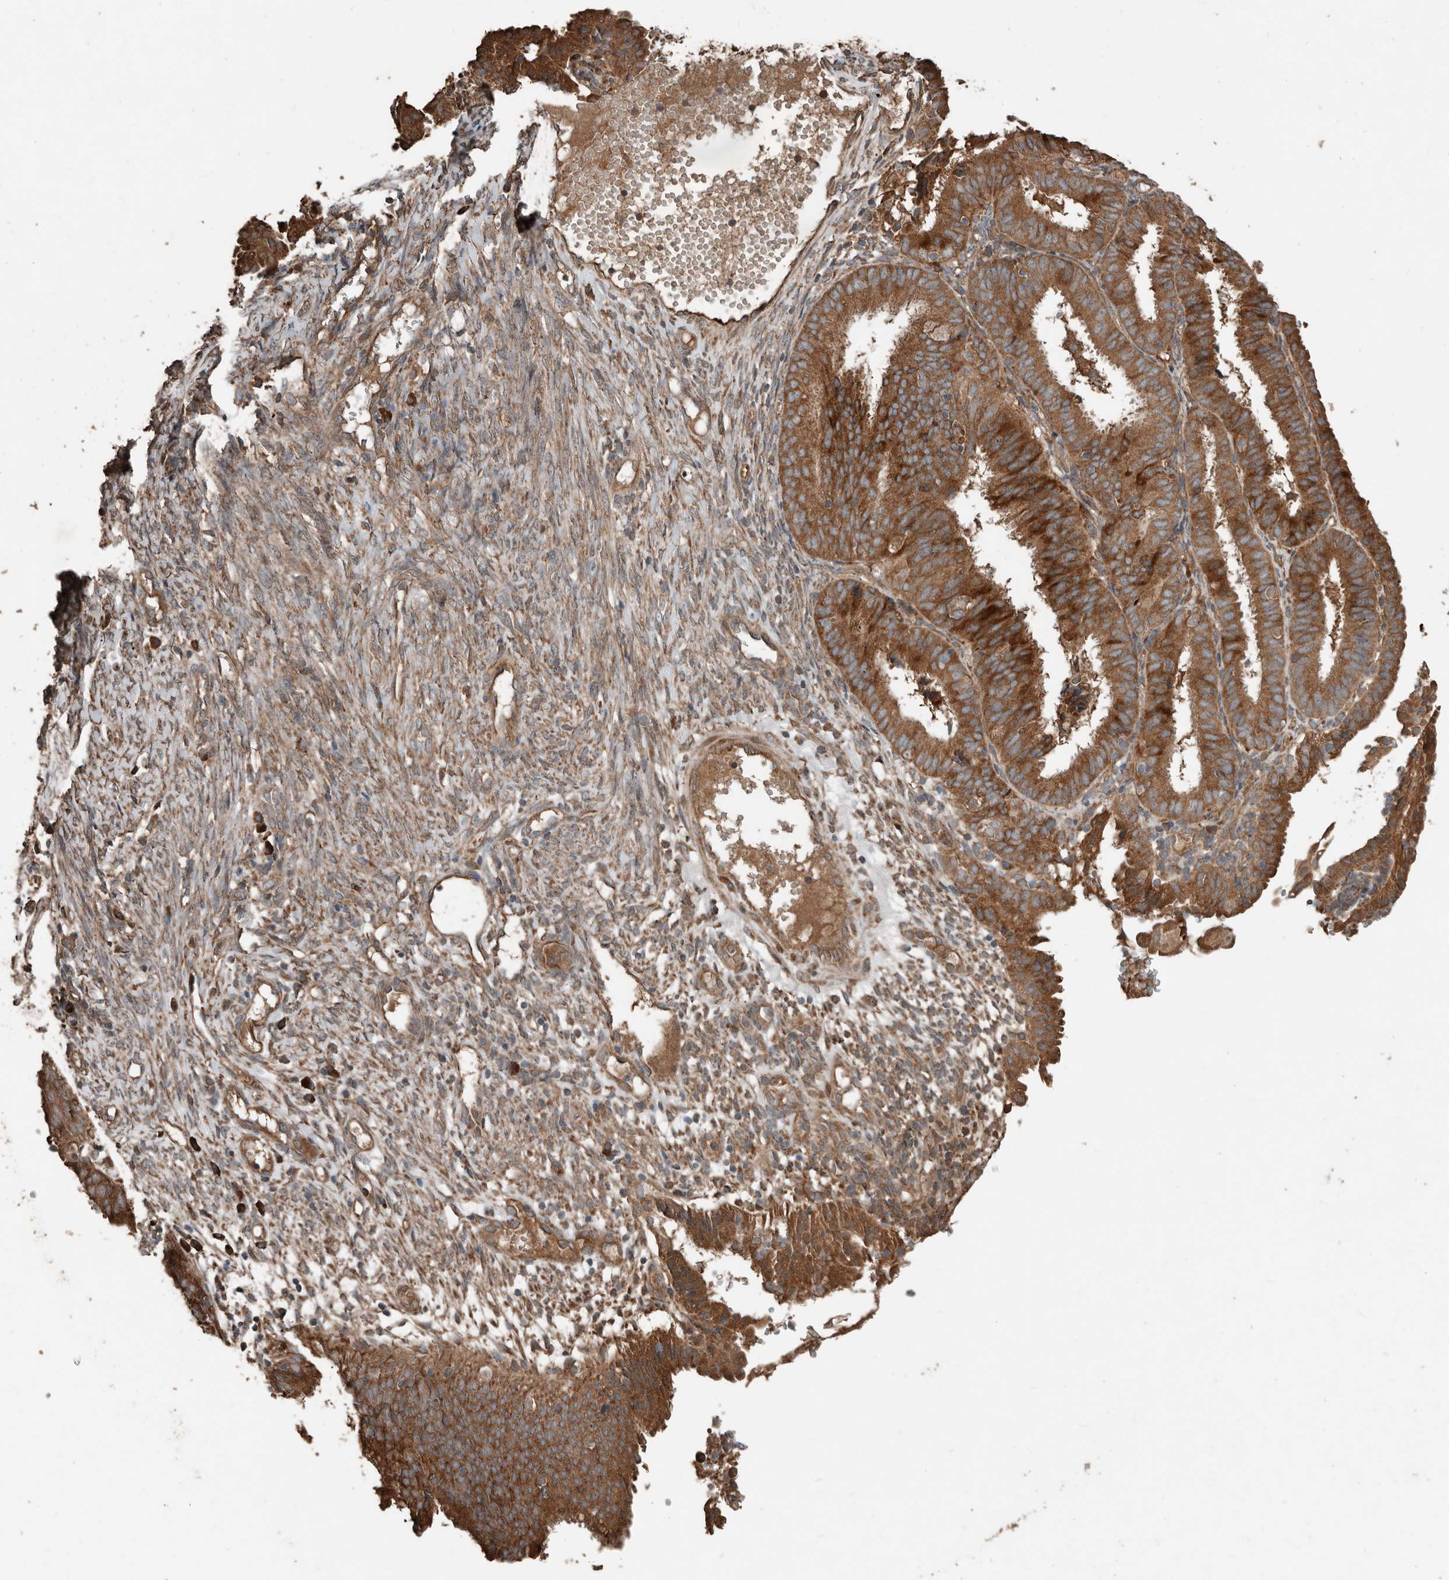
{"staining": {"intensity": "strong", "quantity": ">75%", "location": "cytoplasmic/membranous"}, "tissue": "endometrial cancer", "cell_type": "Tumor cells", "image_type": "cancer", "snomed": [{"axis": "morphology", "description": "Adenocarcinoma, NOS"}, {"axis": "topography", "description": "Endometrium"}], "caption": "An immunohistochemistry (IHC) image of tumor tissue is shown. Protein staining in brown labels strong cytoplasmic/membranous positivity in endometrial adenocarcinoma within tumor cells.", "gene": "RNF207", "patient": {"sex": "female", "age": 51}}